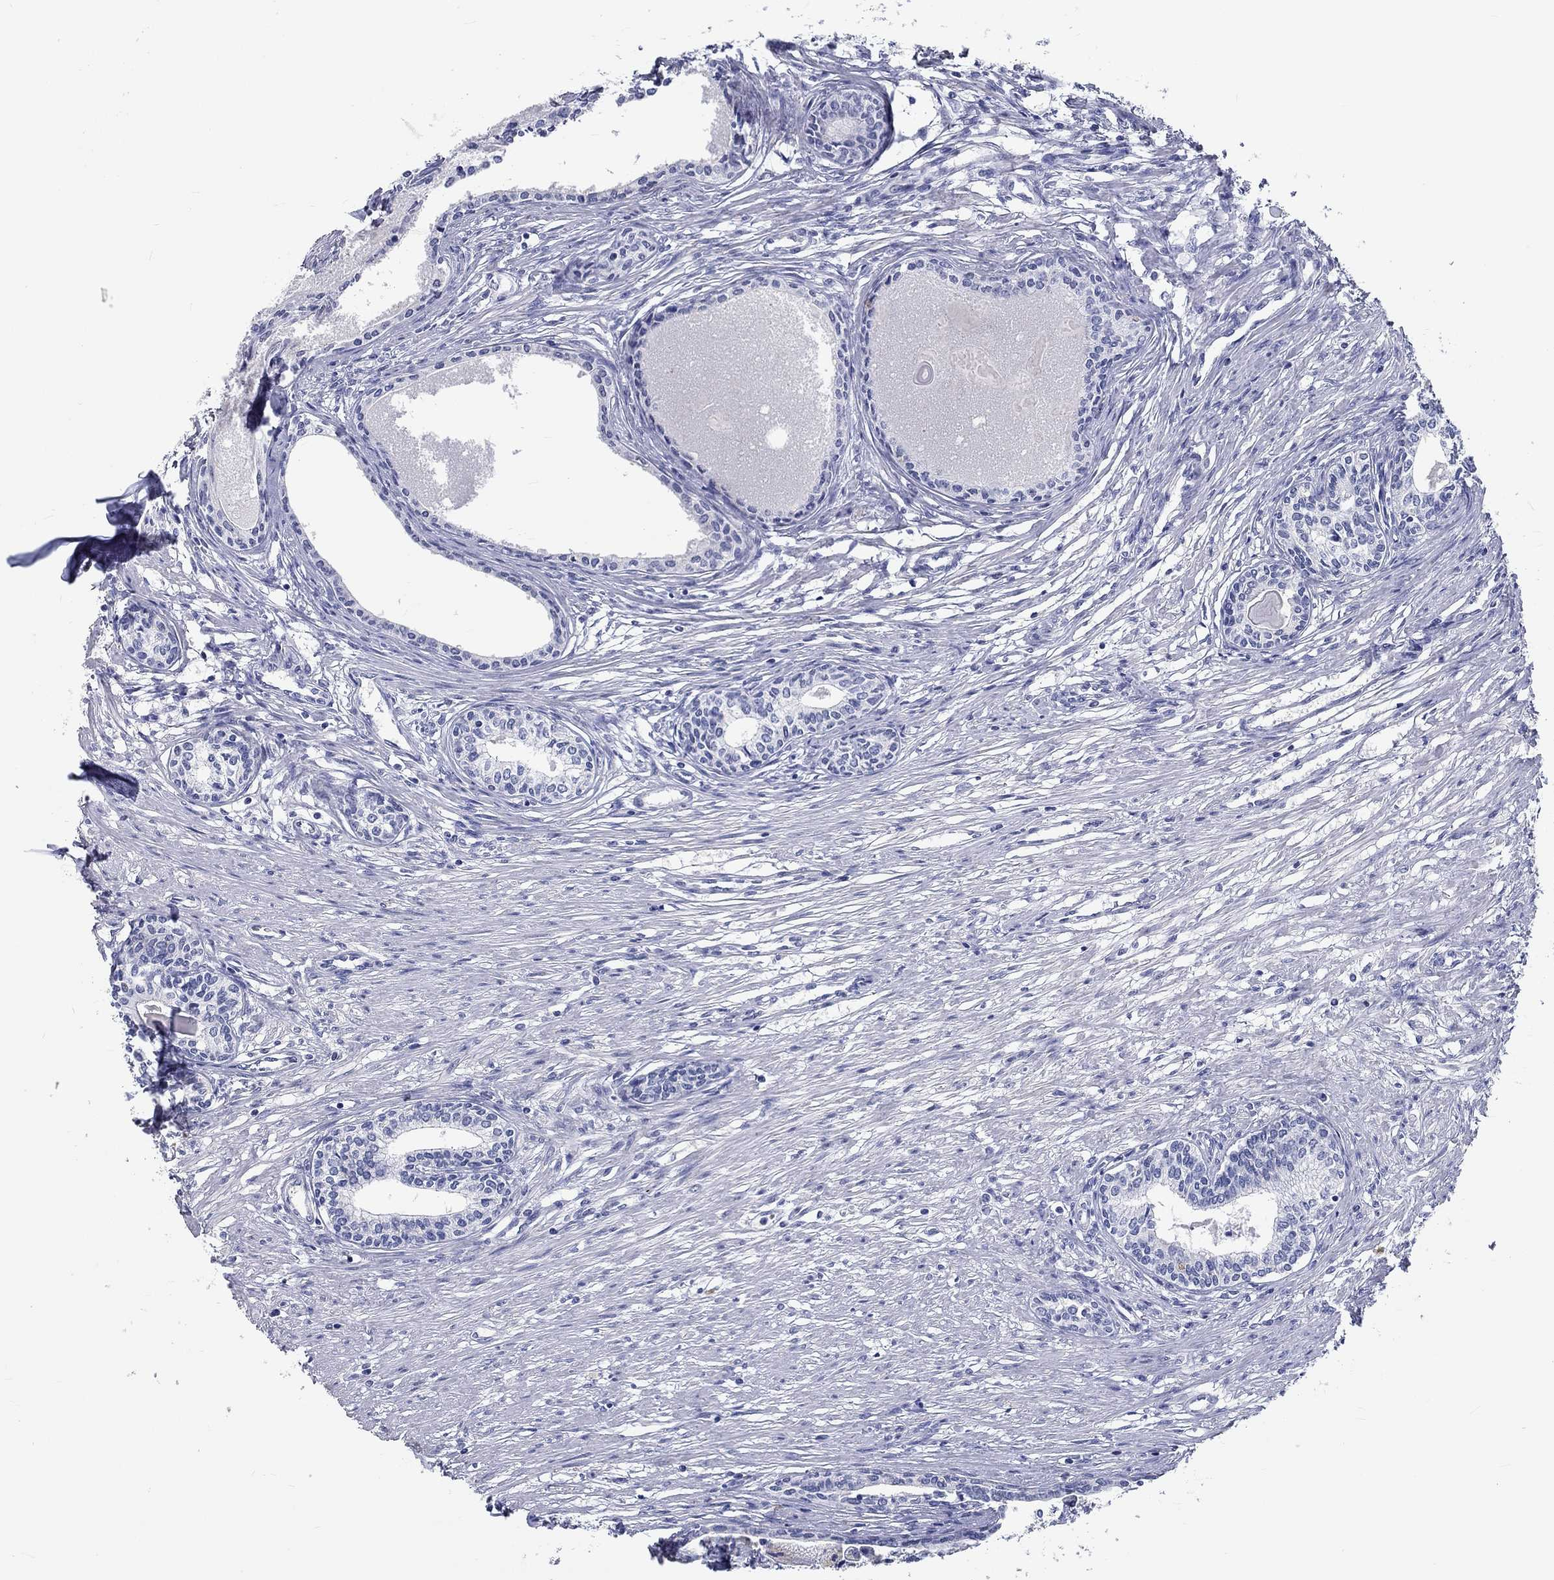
{"staining": {"intensity": "negative", "quantity": "none", "location": "none"}, "tissue": "prostate", "cell_type": "Glandular cells", "image_type": "normal", "snomed": [{"axis": "morphology", "description": "Normal tissue, NOS"}, {"axis": "topography", "description": "Prostate"}], "caption": "This is an immunohistochemistry (IHC) histopathology image of normal human prostate. There is no positivity in glandular cells.", "gene": "GRIN1", "patient": {"sex": "male", "age": 60}}